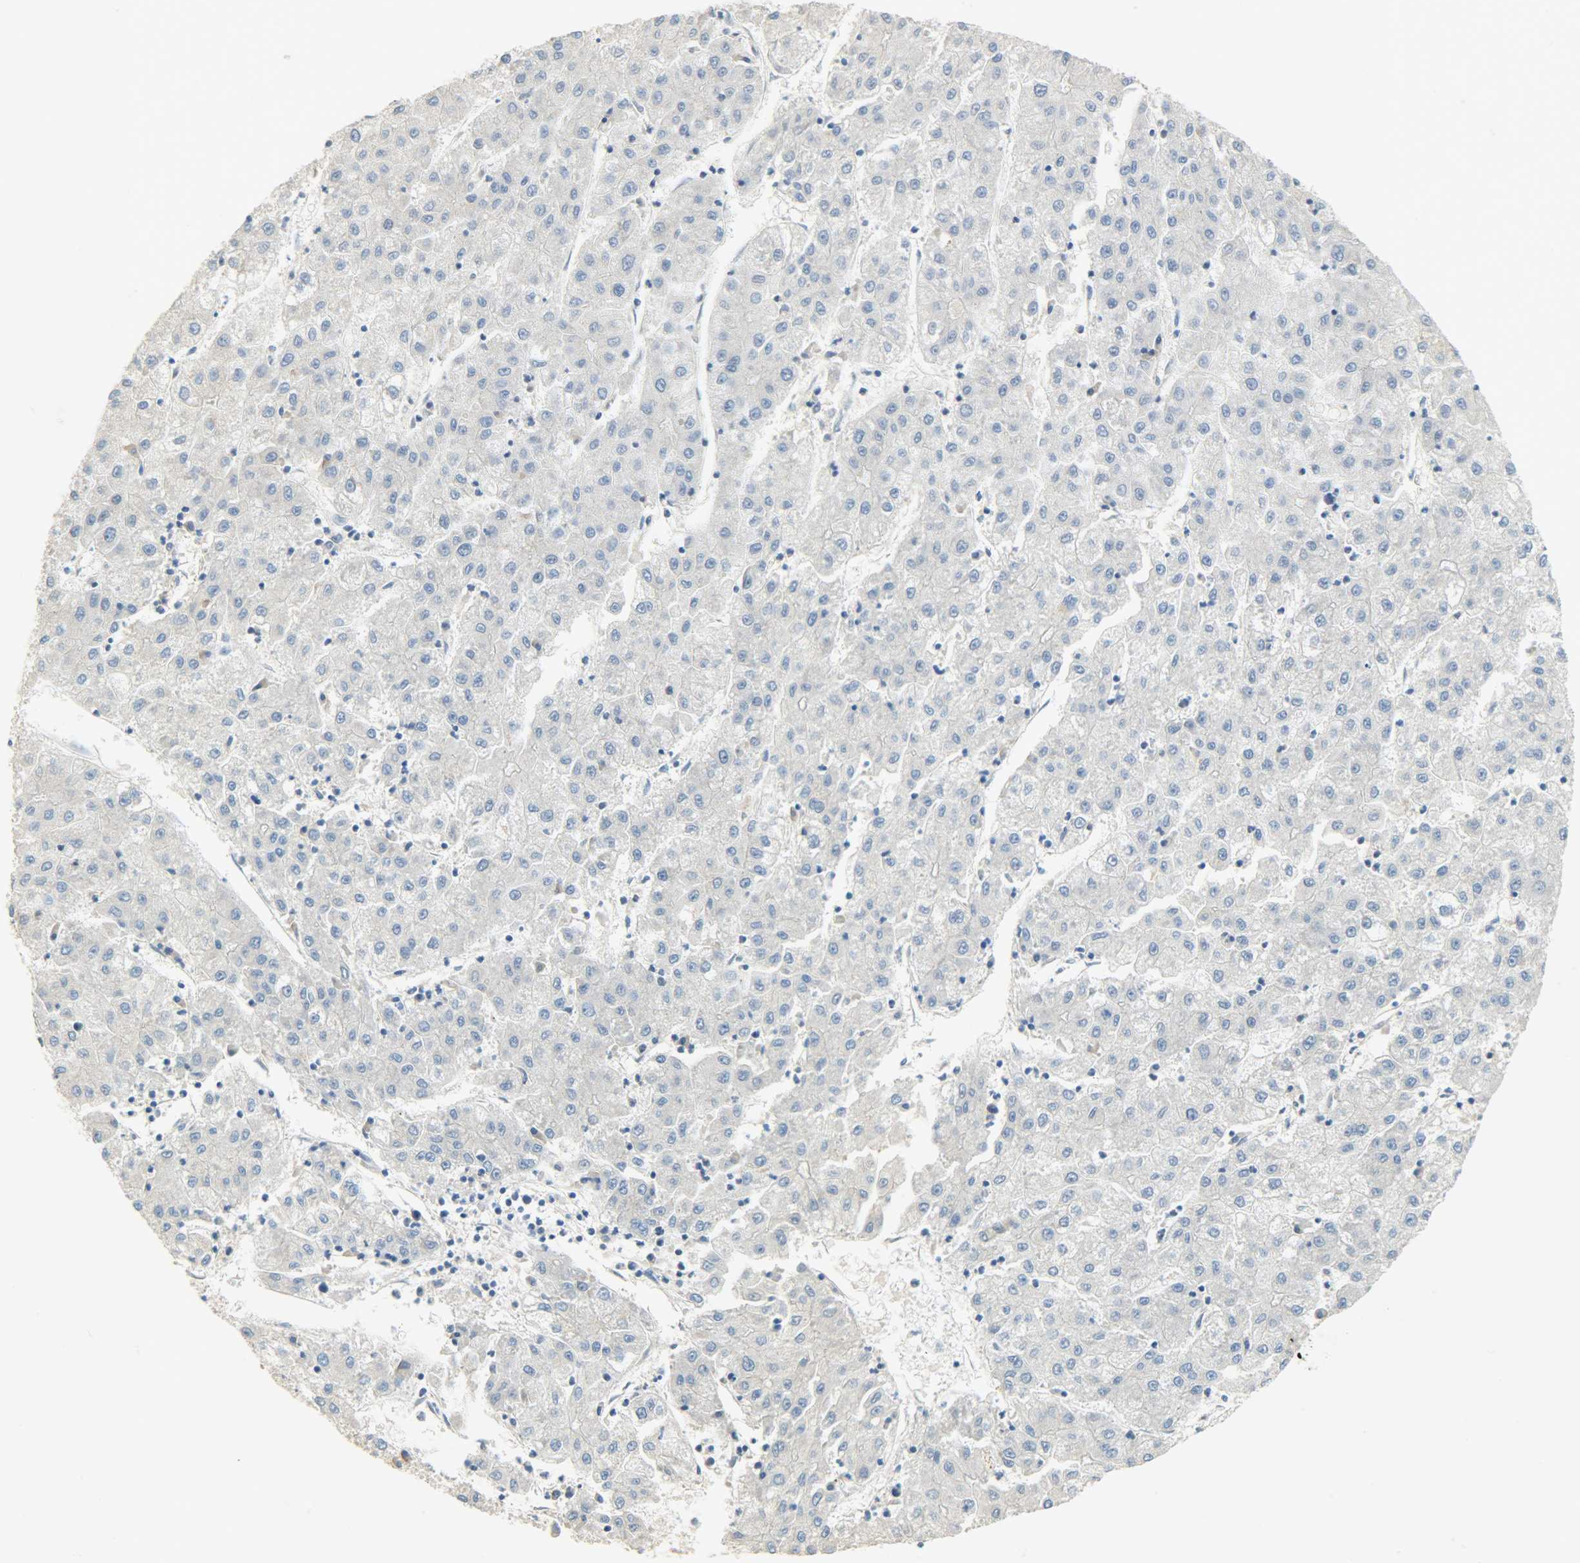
{"staining": {"intensity": "negative", "quantity": "none", "location": "none"}, "tissue": "liver cancer", "cell_type": "Tumor cells", "image_type": "cancer", "snomed": [{"axis": "morphology", "description": "Carcinoma, Hepatocellular, NOS"}, {"axis": "topography", "description": "Liver"}], "caption": "Human liver hepatocellular carcinoma stained for a protein using IHC exhibits no expression in tumor cells.", "gene": "DSG2", "patient": {"sex": "male", "age": 72}}